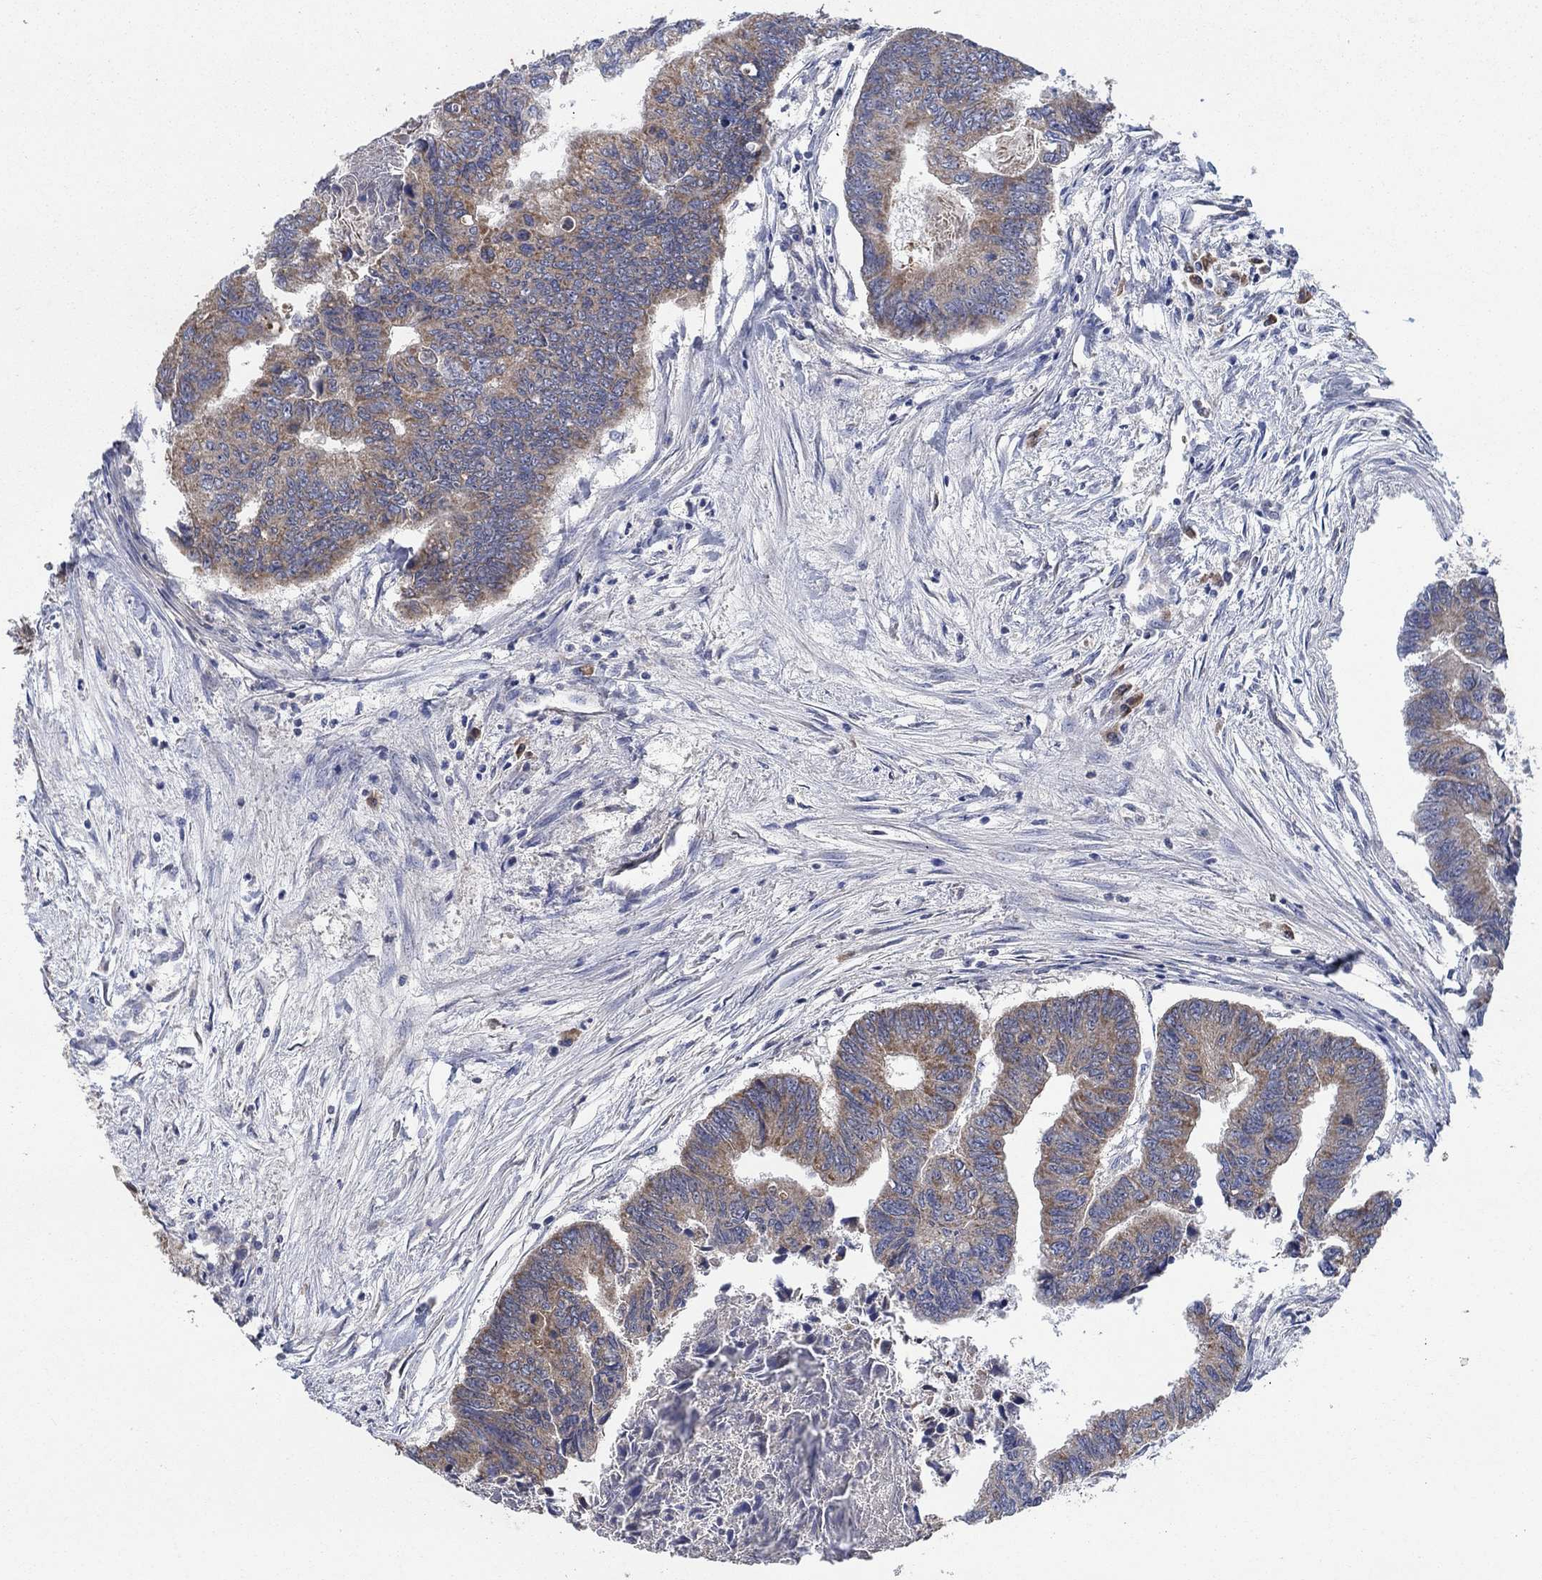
{"staining": {"intensity": "moderate", "quantity": "25%-75%", "location": "cytoplasmic/membranous"}, "tissue": "colorectal cancer", "cell_type": "Tumor cells", "image_type": "cancer", "snomed": [{"axis": "morphology", "description": "Adenocarcinoma, NOS"}, {"axis": "topography", "description": "Colon"}], "caption": "This is an image of IHC staining of colorectal cancer, which shows moderate expression in the cytoplasmic/membranous of tumor cells.", "gene": "HID1", "patient": {"sex": "female", "age": 65}}